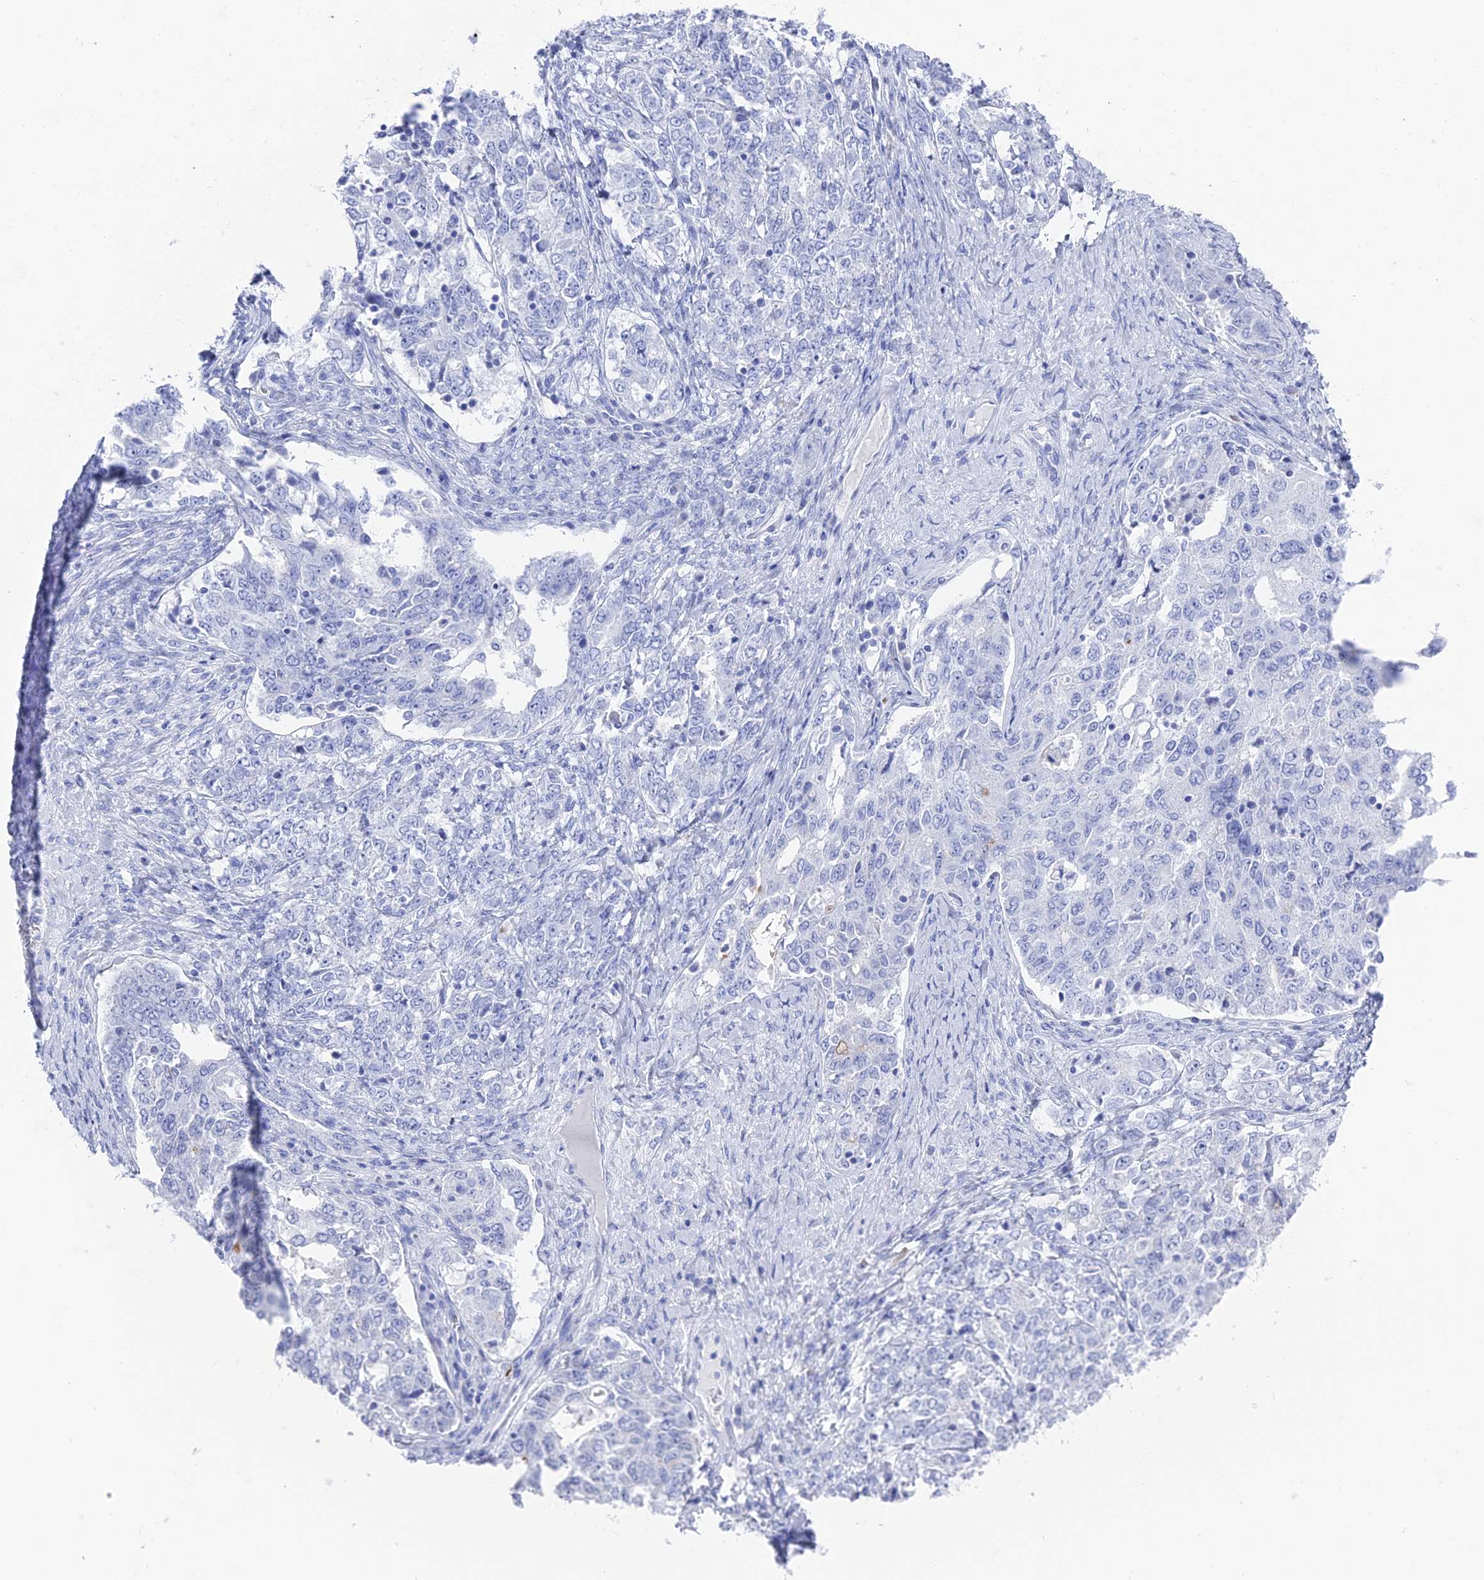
{"staining": {"intensity": "negative", "quantity": "none", "location": "none"}, "tissue": "ovarian cancer", "cell_type": "Tumor cells", "image_type": "cancer", "snomed": [{"axis": "morphology", "description": "Carcinoma, endometroid"}, {"axis": "topography", "description": "Ovary"}], "caption": "Immunohistochemistry (IHC) histopathology image of ovarian endometroid carcinoma stained for a protein (brown), which reveals no expression in tumor cells. The staining is performed using DAB brown chromogen with nuclei counter-stained in using hematoxylin.", "gene": "ENPP3", "patient": {"sex": "female", "age": 62}}